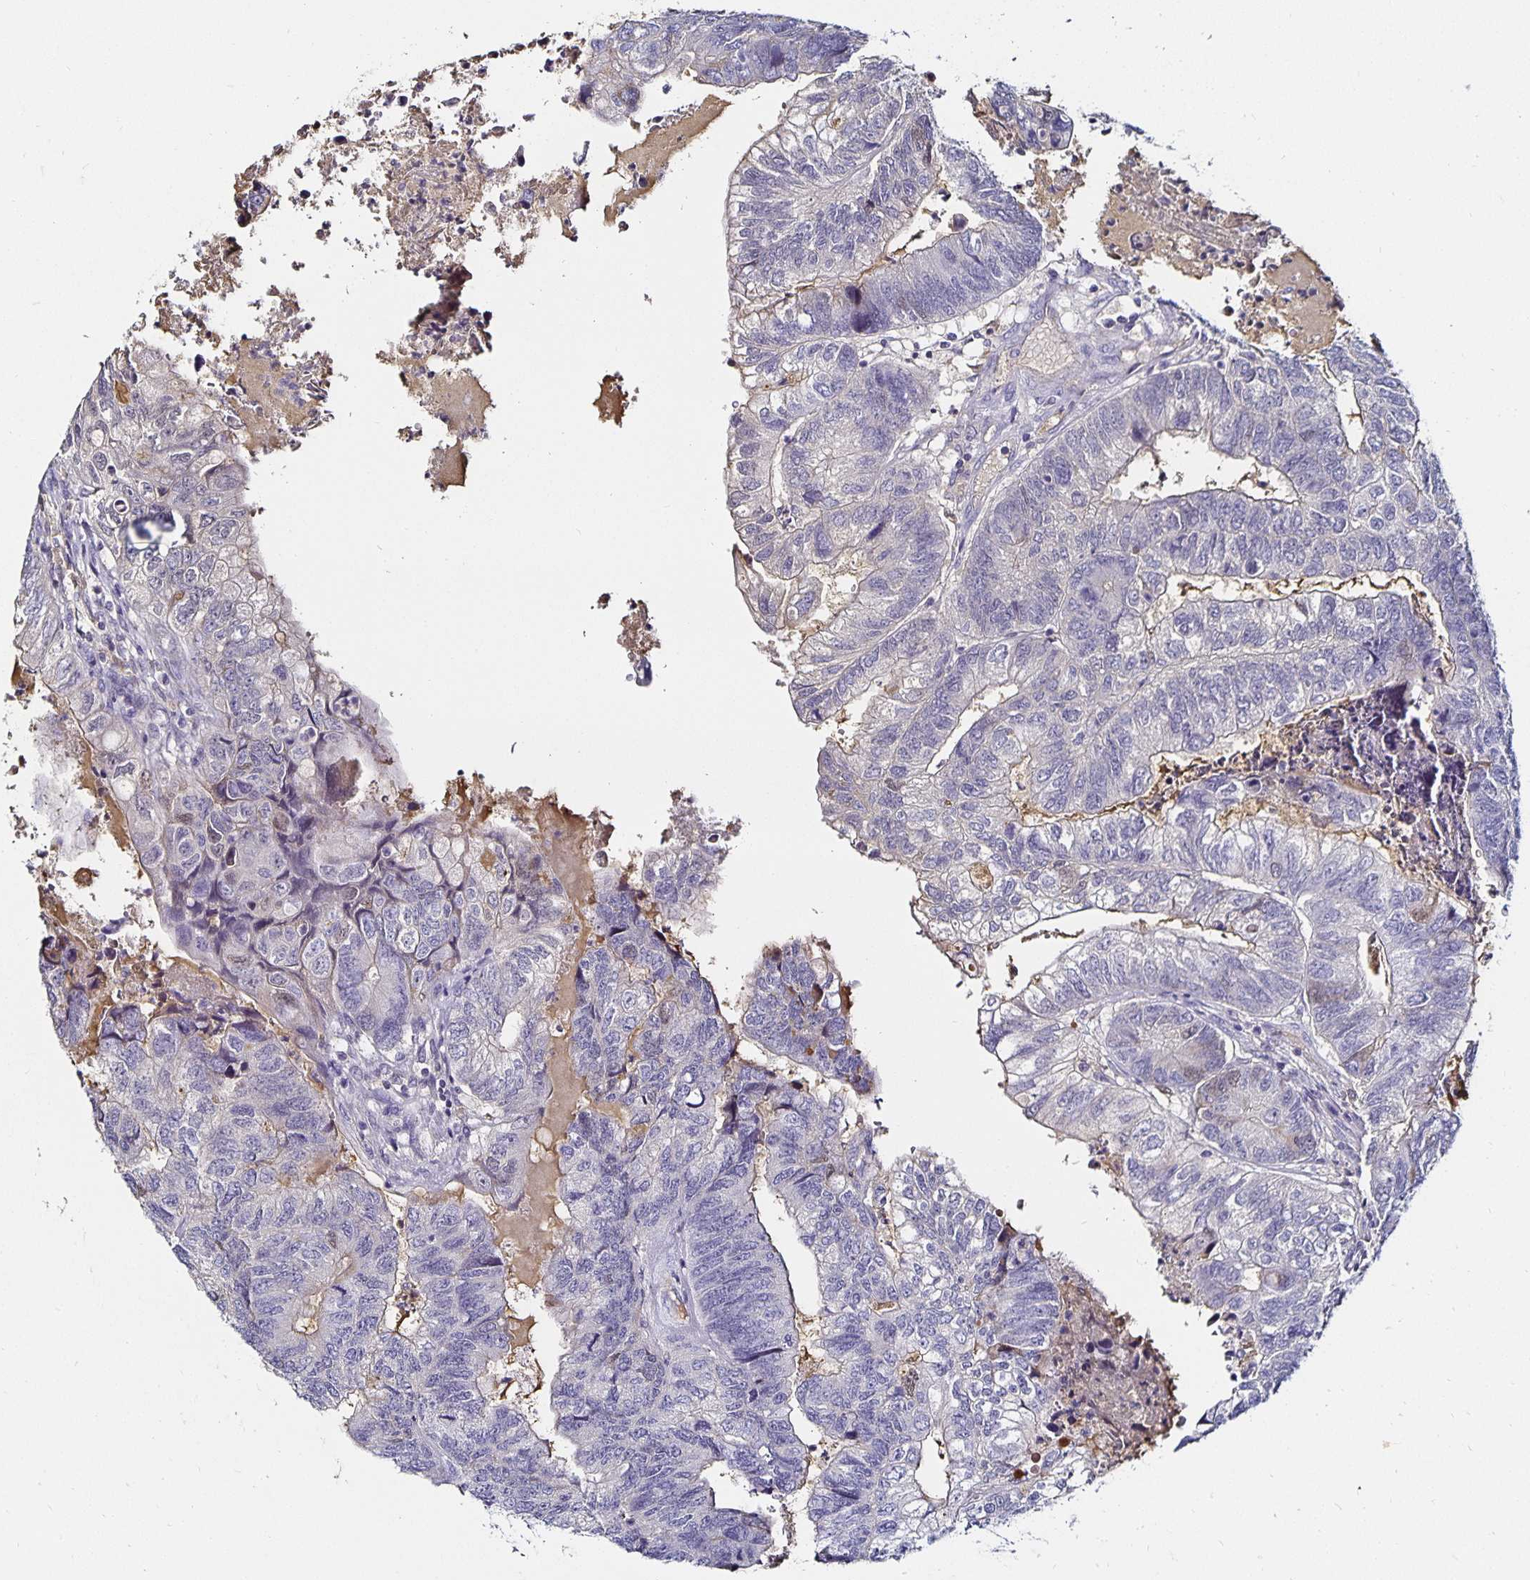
{"staining": {"intensity": "negative", "quantity": "none", "location": "none"}, "tissue": "colorectal cancer", "cell_type": "Tumor cells", "image_type": "cancer", "snomed": [{"axis": "morphology", "description": "Adenocarcinoma, NOS"}, {"axis": "topography", "description": "Colon"}], "caption": "Immunohistochemistry photomicrograph of colorectal cancer stained for a protein (brown), which reveals no expression in tumor cells.", "gene": "TTR", "patient": {"sex": "female", "age": 67}}